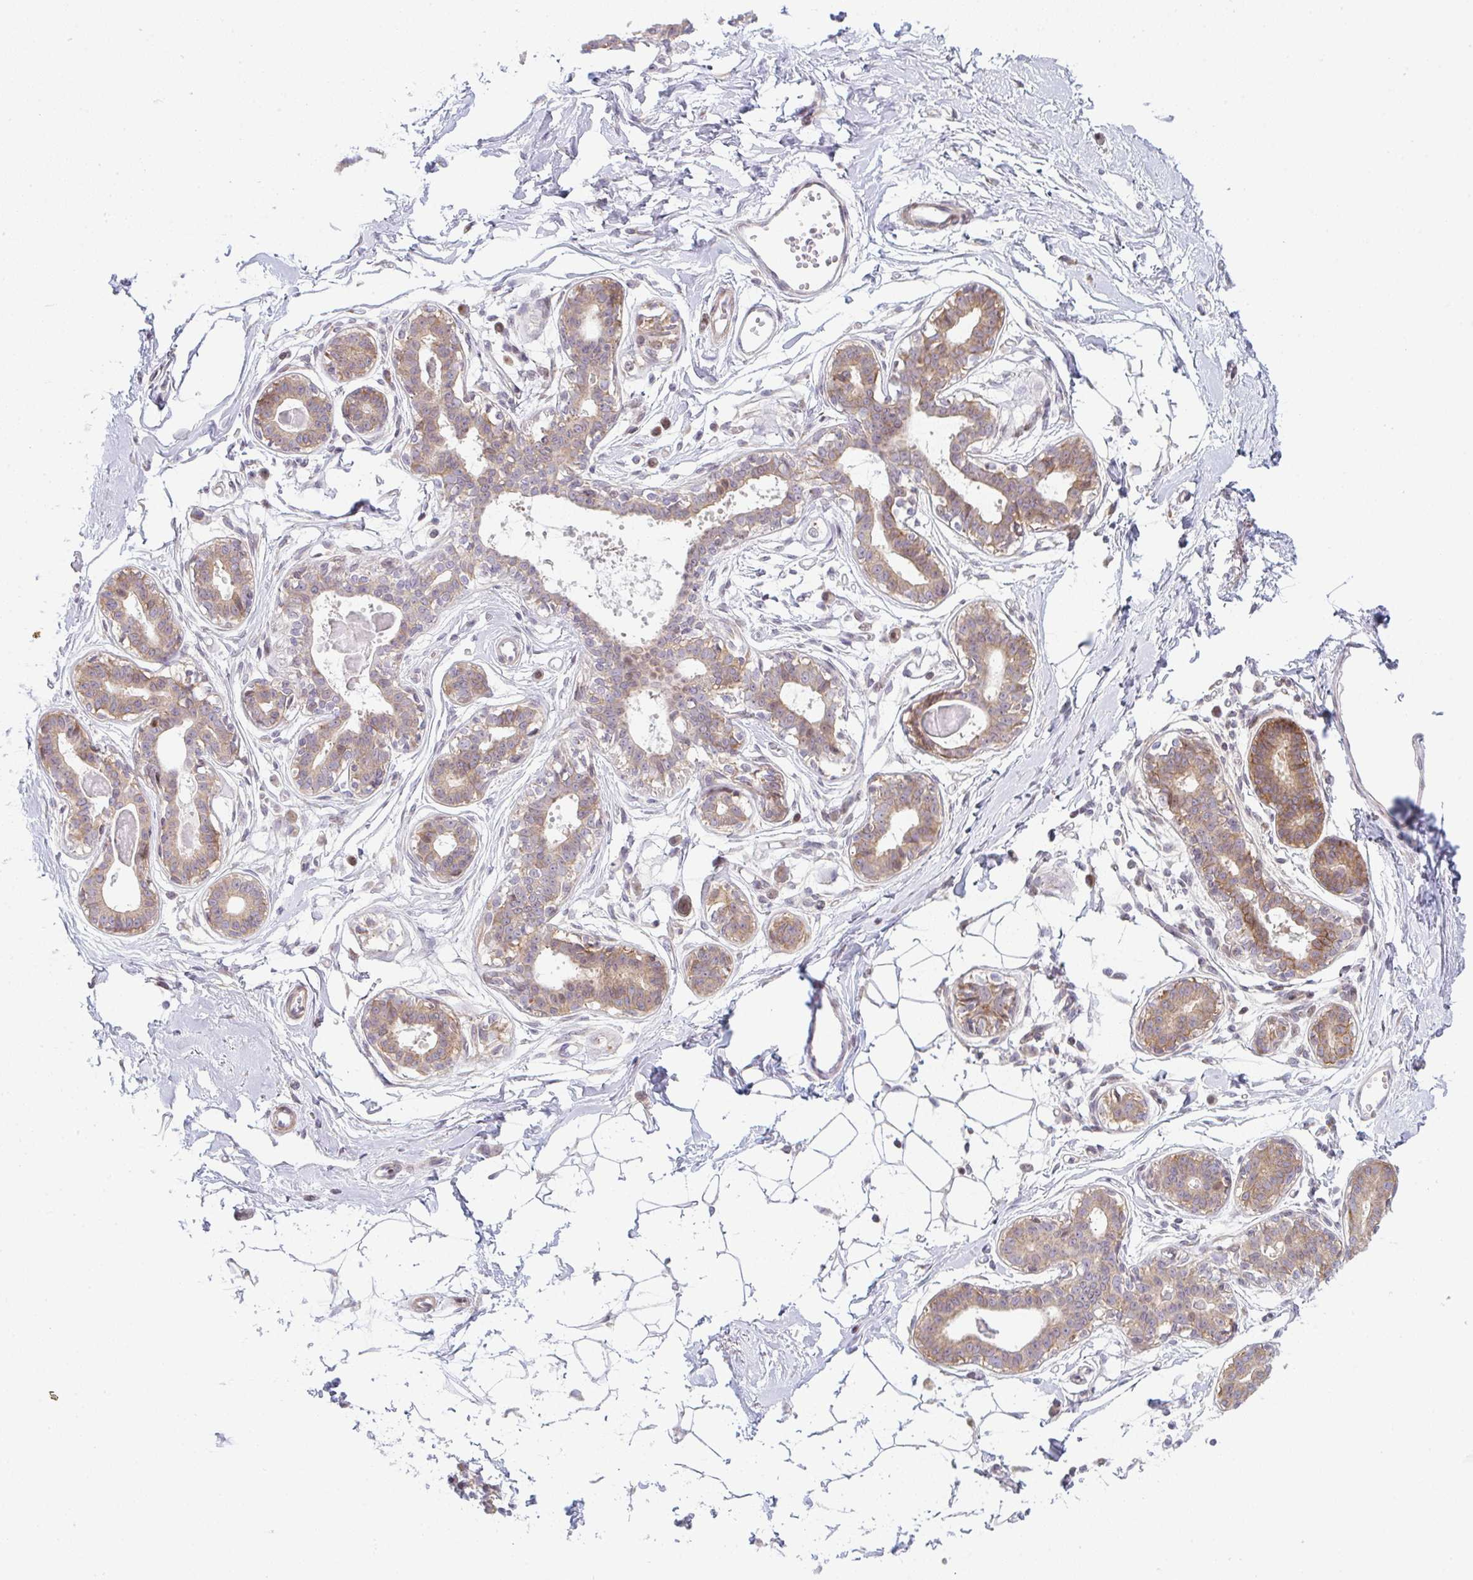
{"staining": {"intensity": "negative", "quantity": "none", "location": "none"}, "tissue": "breast", "cell_type": "Adipocytes", "image_type": "normal", "snomed": [{"axis": "morphology", "description": "Normal tissue, NOS"}, {"axis": "topography", "description": "Breast"}], "caption": "The histopathology image reveals no staining of adipocytes in unremarkable breast.", "gene": "TMEM237", "patient": {"sex": "female", "age": 45}}